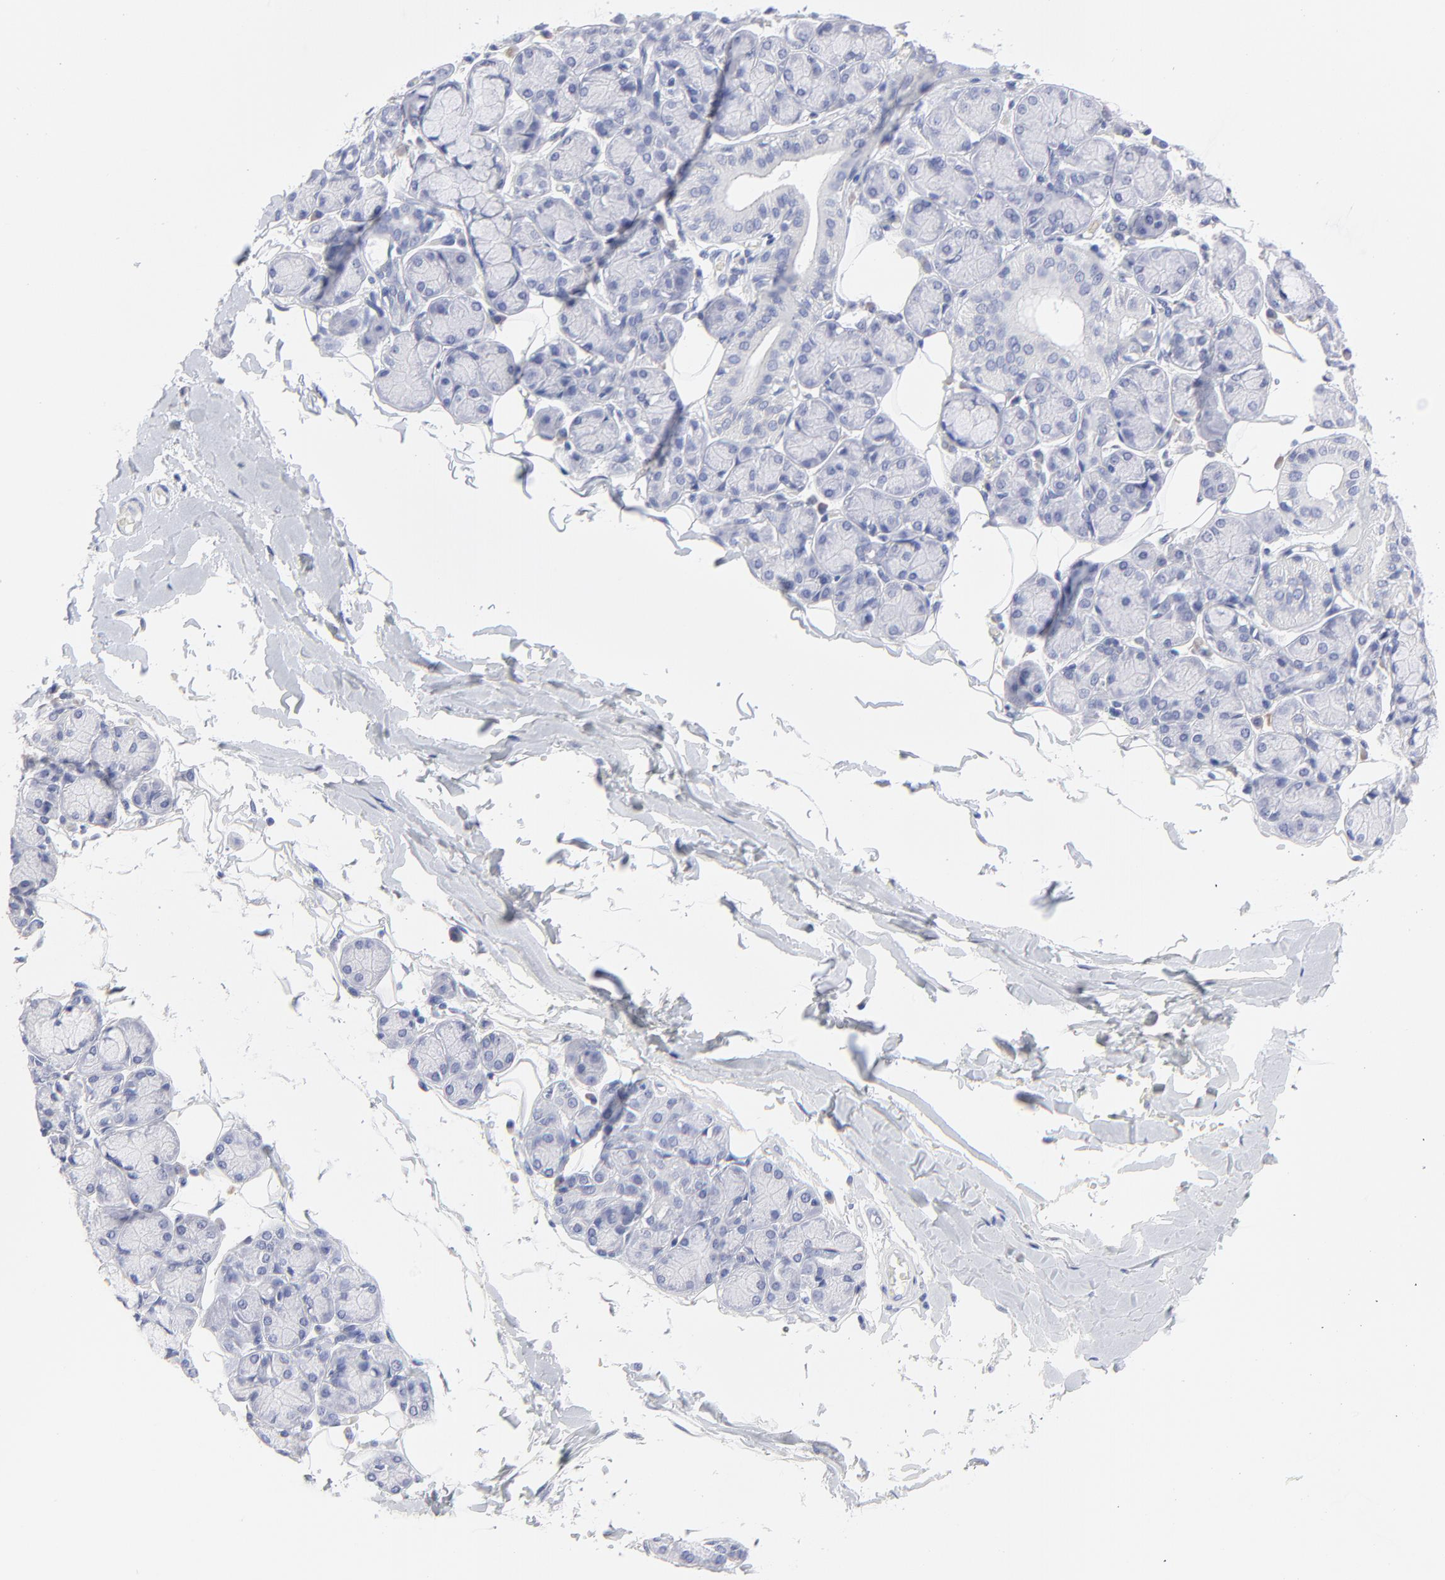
{"staining": {"intensity": "negative", "quantity": "none", "location": "none"}, "tissue": "salivary gland", "cell_type": "Glandular cells", "image_type": "normal", "snomed": [{"axis": "morphology", "description": "Normal tissue, NOS"}, {"axis": "topography", "description": "Salivary gland"}], "caption": "Salivary gland was stained to show a protein in brown. There is no significant staining in glandular cells. (Brightfield microscopy of DAB immunohistochemistry (IHC) at high magnification).", "gene": "DUSP9", "patient": {"sex": "male", "age": 54}}